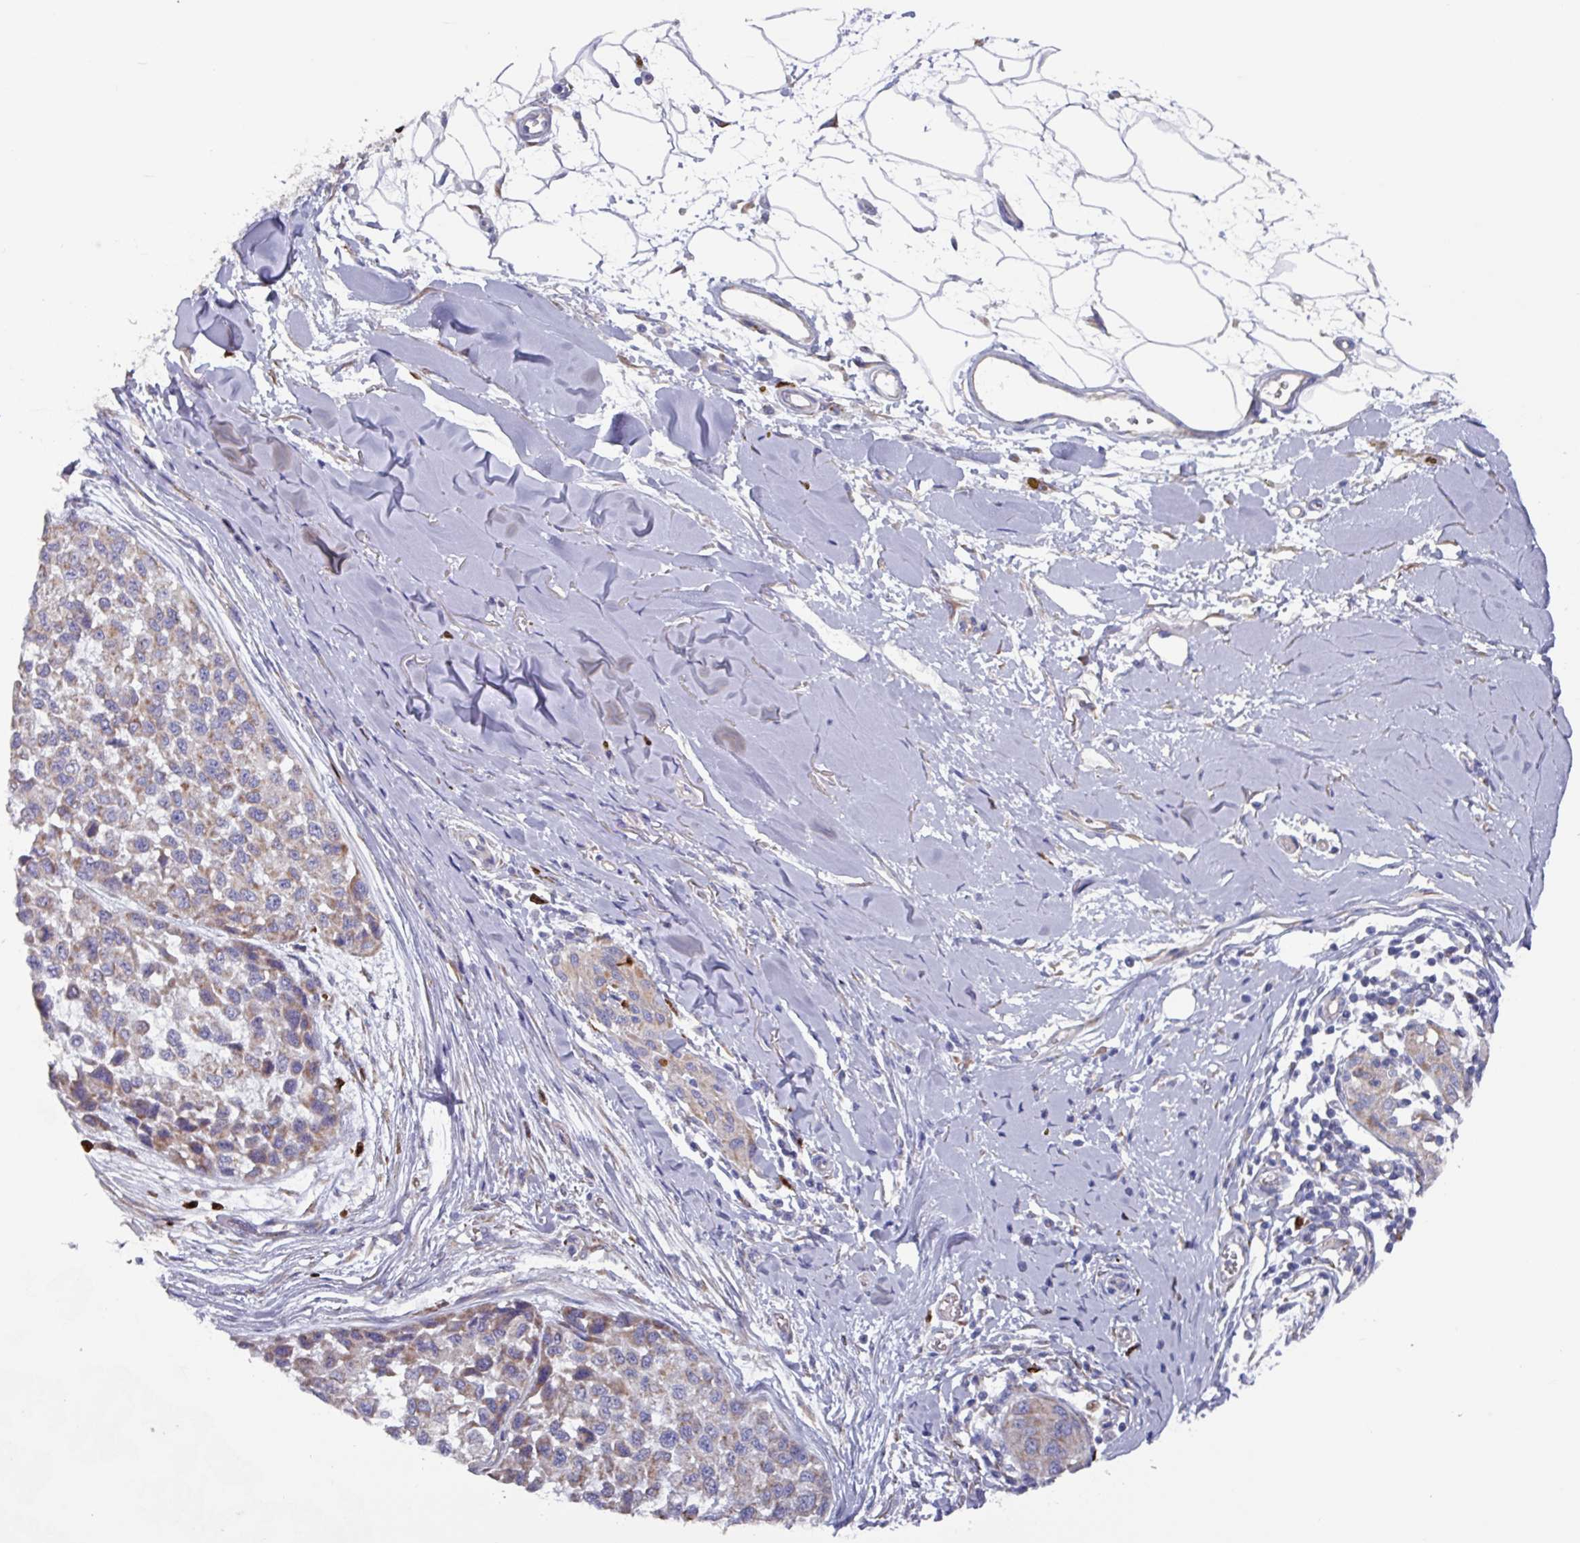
{"staining": {"intensity": "weak", "quantity": ">75%", "location": "cytoplasmic/membranous"}, "tissue": "melanoma", "cell_type": "Tumor cells", "image_type": "cancer", "snomed": [{"axis": "morphology", "description": "Malignant melanoma, NOS"}, {"axis": "topography", "description": "Skin"}], "caption": "High-magnification brightfield microscopy of malignant melanoma stained with DAB (3,3'-diaminobenzidine) (brown) and counterstained with hematoxylin (blue). tumor cells exhibit weak cytoplasmic/membranous positivity is identified in approximately>75% of cells. (DAB IHC, brown staining for protein, blue staining for nuclei).", "gene": "UQCC2", "patient": {"sex": "male", "age": 62}}